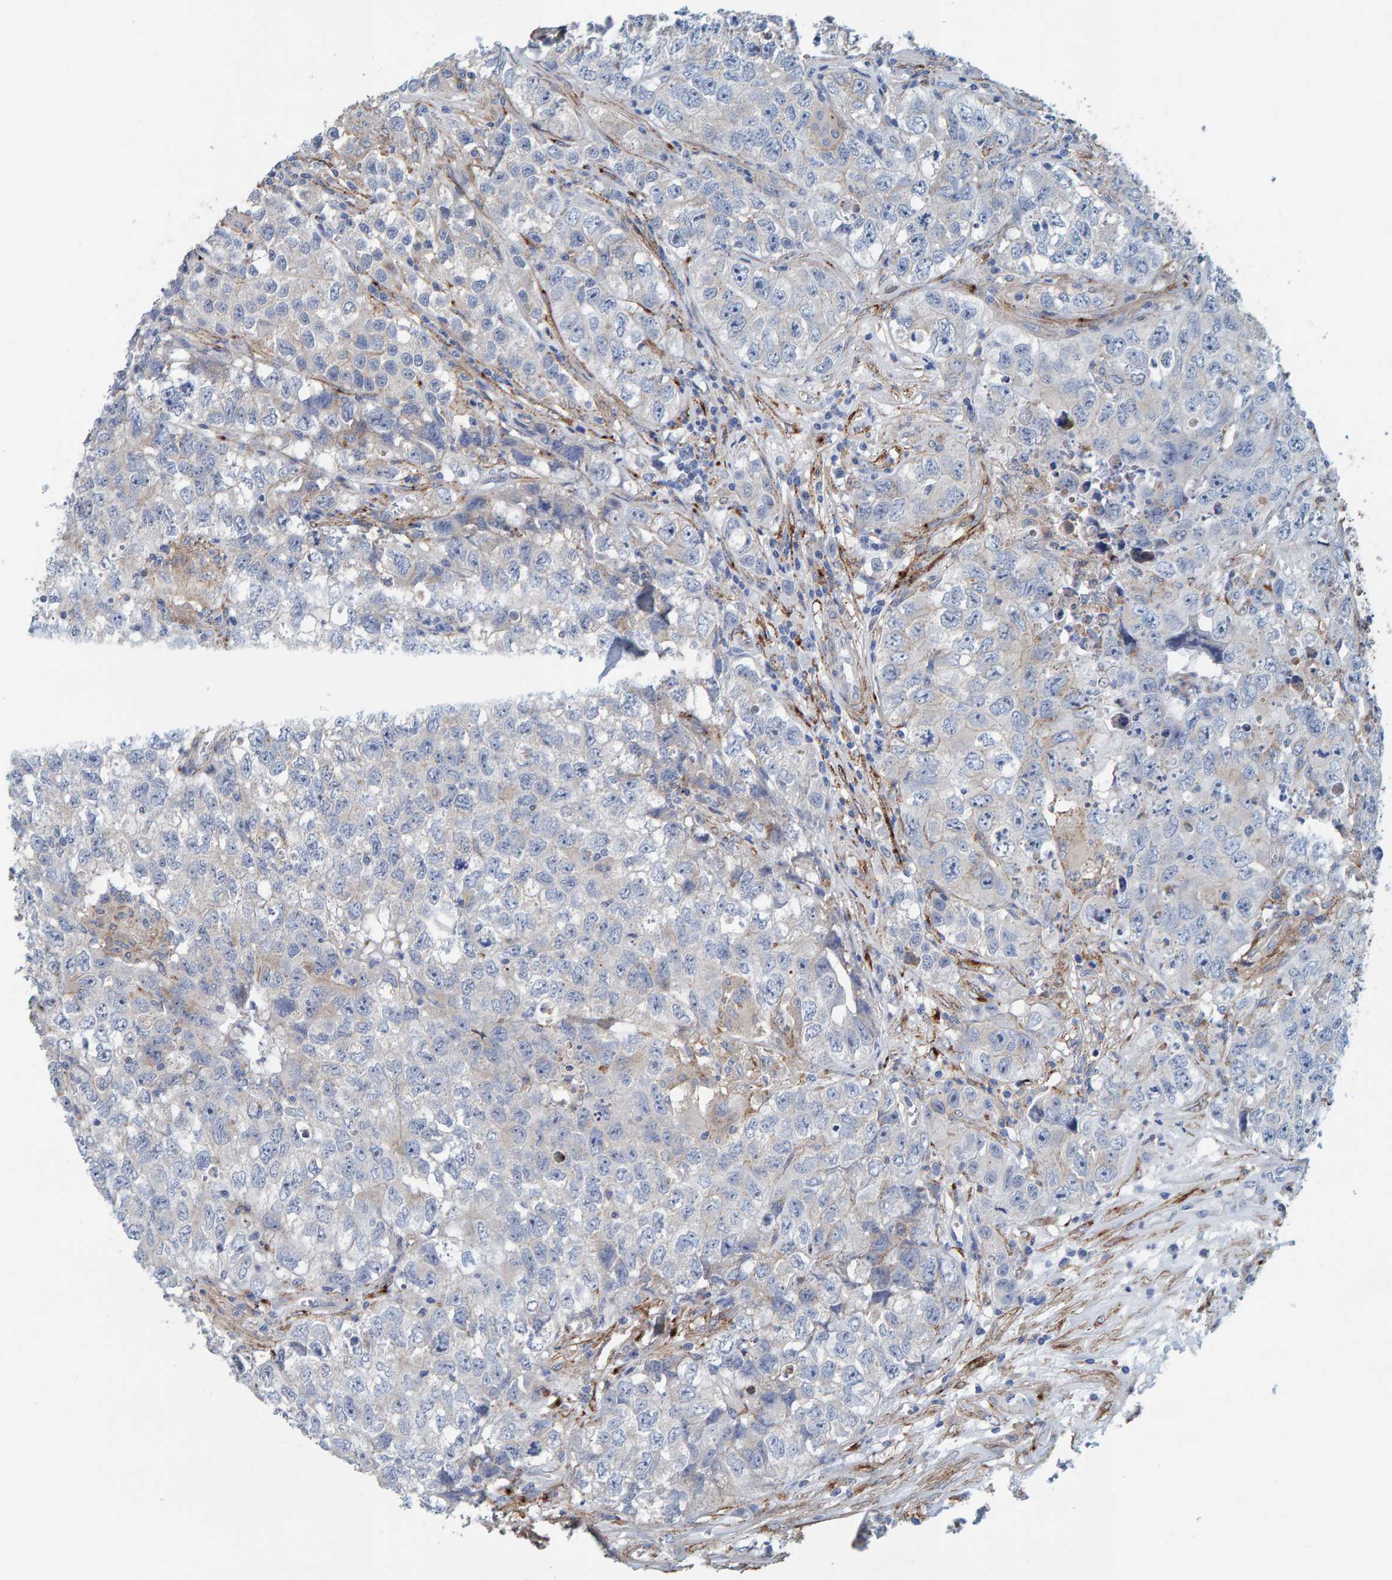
{"staining": {"intensity": "negative", "quantity": "none", "location": "none"}, "tissue": "testis cancer", "cell_type": "Tumor cells", "image_type": "cancer", "snomed": [{"axis": "morphology", "description": "Seminoma, NOS"}, {"axis": "morphology", "description": "Carcinoma, Embryonal, NOS"}, {"axis": "topography", "description": "Testis"}], "caption": "Immunohistochemistry (IHC) histopathology image of human testis cancer stained for a protein (brown), which exhibits no positivity in tumor cells.", "gene": "LRP1", "patient": {"sex": "male", "age": 43}}